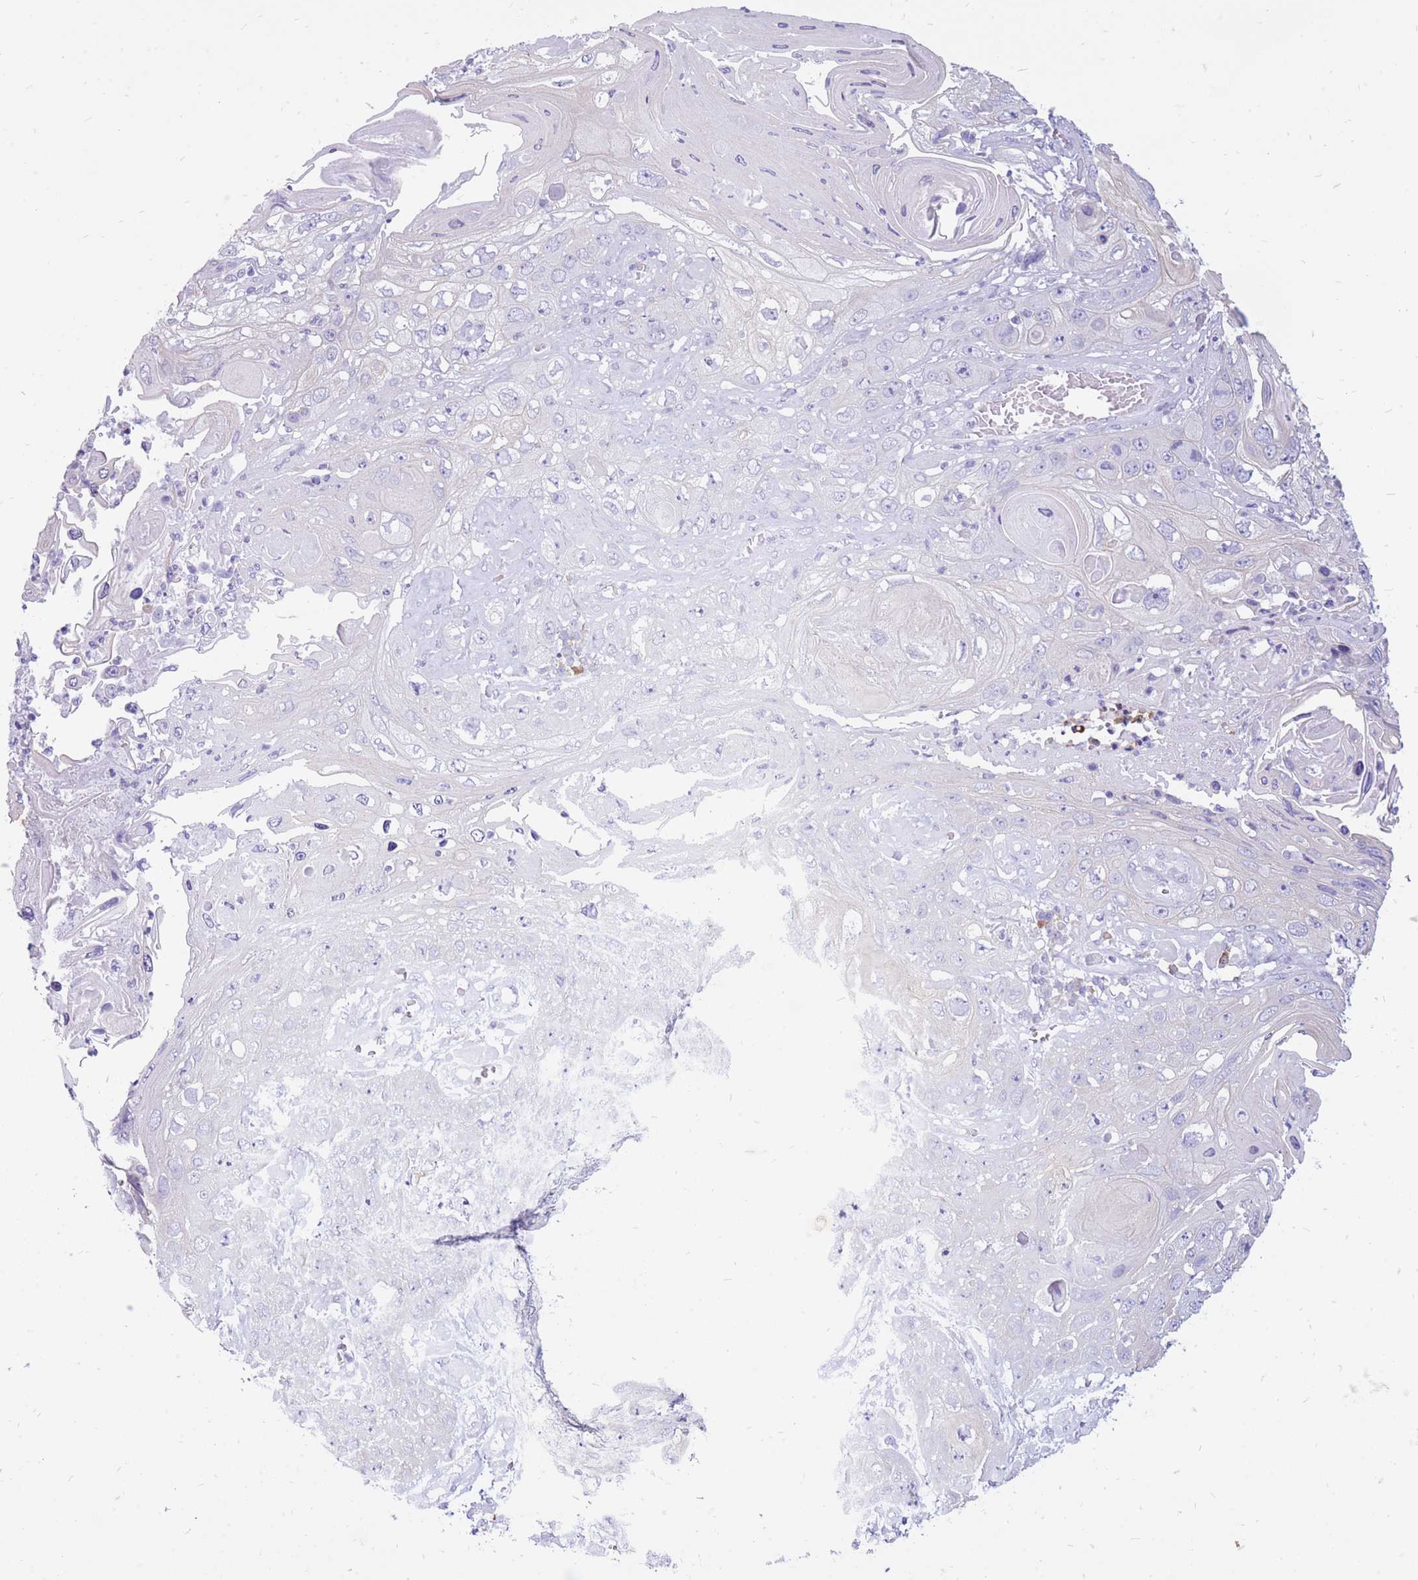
{"staining": {"intensity": "negative", "quantity": "none", "location": "none"}, "tissue": "skin cancer", "cell_type": "Tumor cells", "image_type": "cancer", "snomed": [{"axis": "morphology", "description": "Squamous cell carcinoma, NOS"}, {"axis": "topography", "description": "Skin"}], "caption": "Tumor cells are negative for protein expression in human skin squamous cell carcinoma. (DAB (3,3'-diaminobenzidine) IHC with hematoxylin counter stain).", "gene": "ZFP37", "patient": {"sex": "male", "age": 55}}